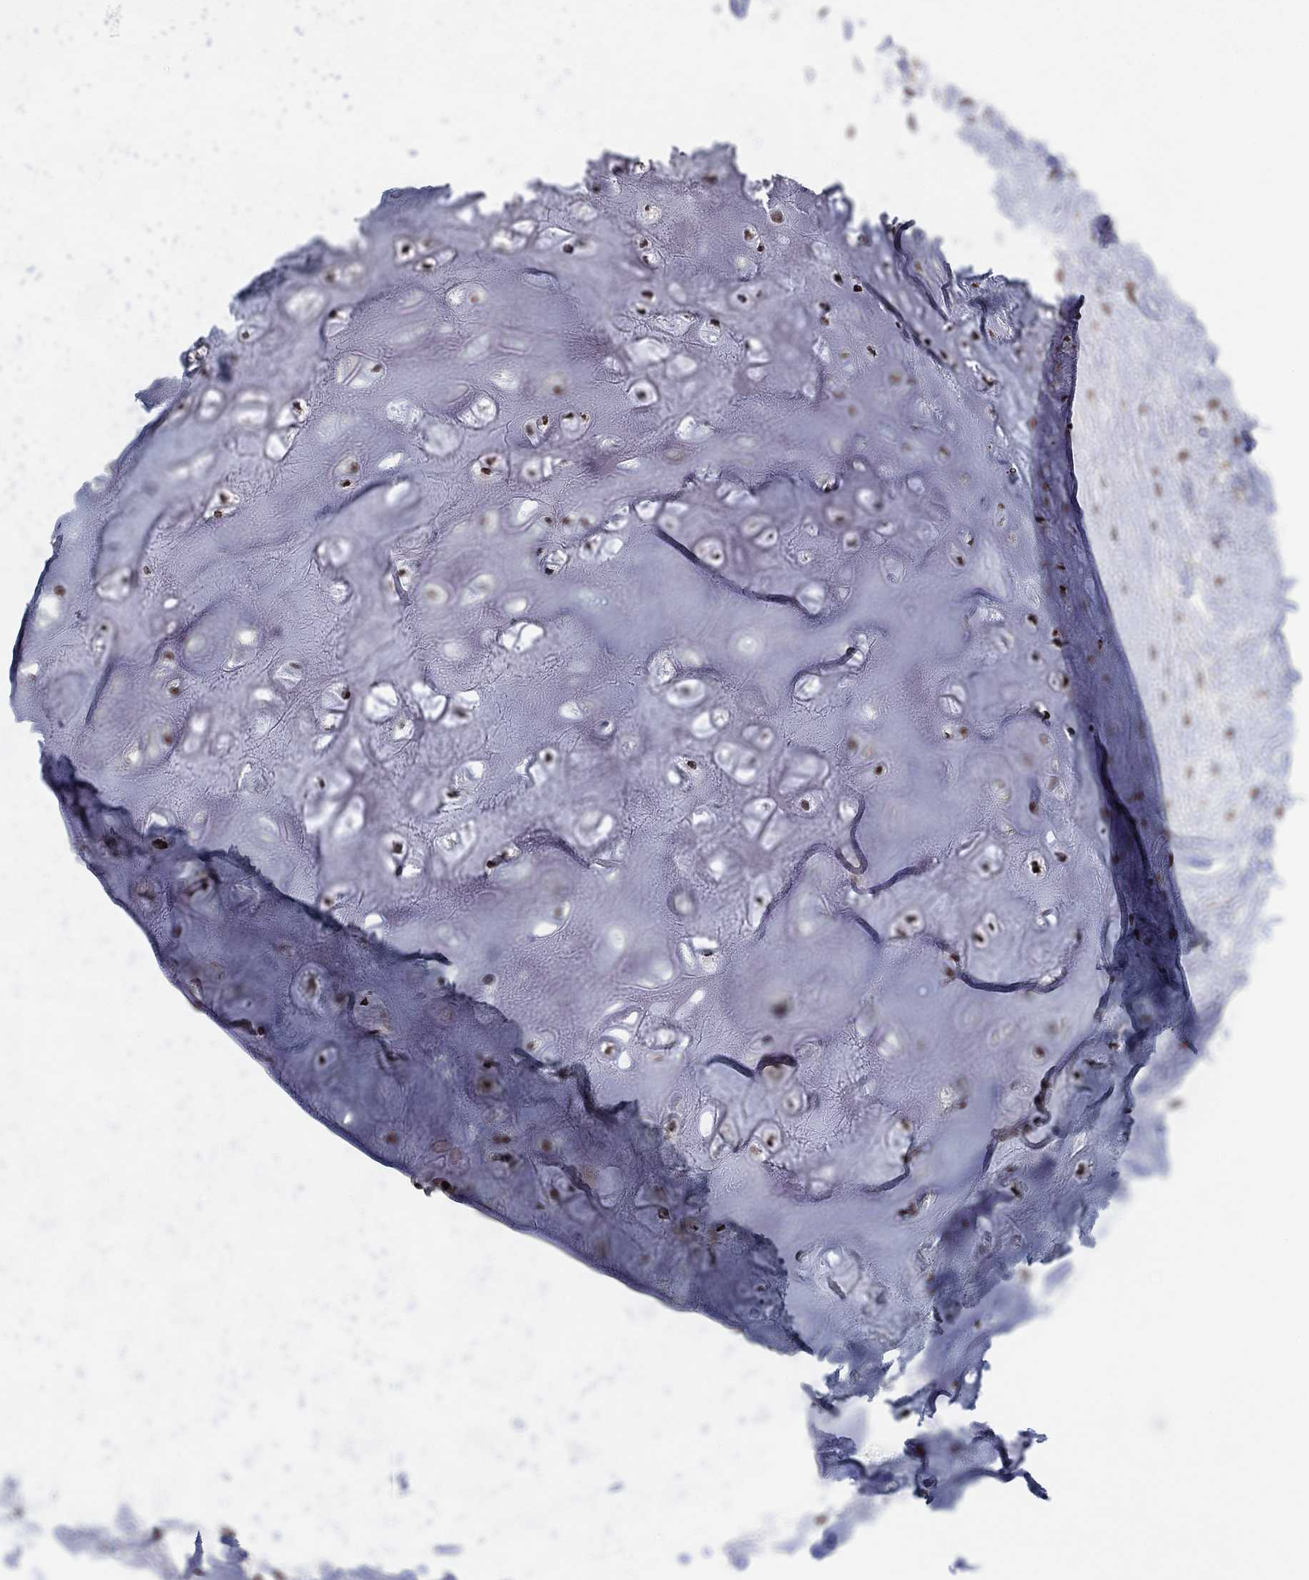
{"staining": {"intensity": "negative", "quantity": "none", "location": "none"}, "tissue": "adipose tissue", "cell_type": "Adipocytes", "image_type": "normal", "snomed": [{"axis": "morphology", "description": "Normal tissue, NOS"}, {"axis": "morphology", "description": "Squamous cell carcinoma, NOS"}, {"axis": "topography", "description": "Cartilage tissue"}, {"axis": "topography", "description": "Head-Neck"}], "caption": "IHC photomicrograph of unremarkable adipose tissue stained for a protein (brown), which displays no positivity in adipocytes.", "gene": "FBXO16", "patient": {"sex": "male", "age": 62}}